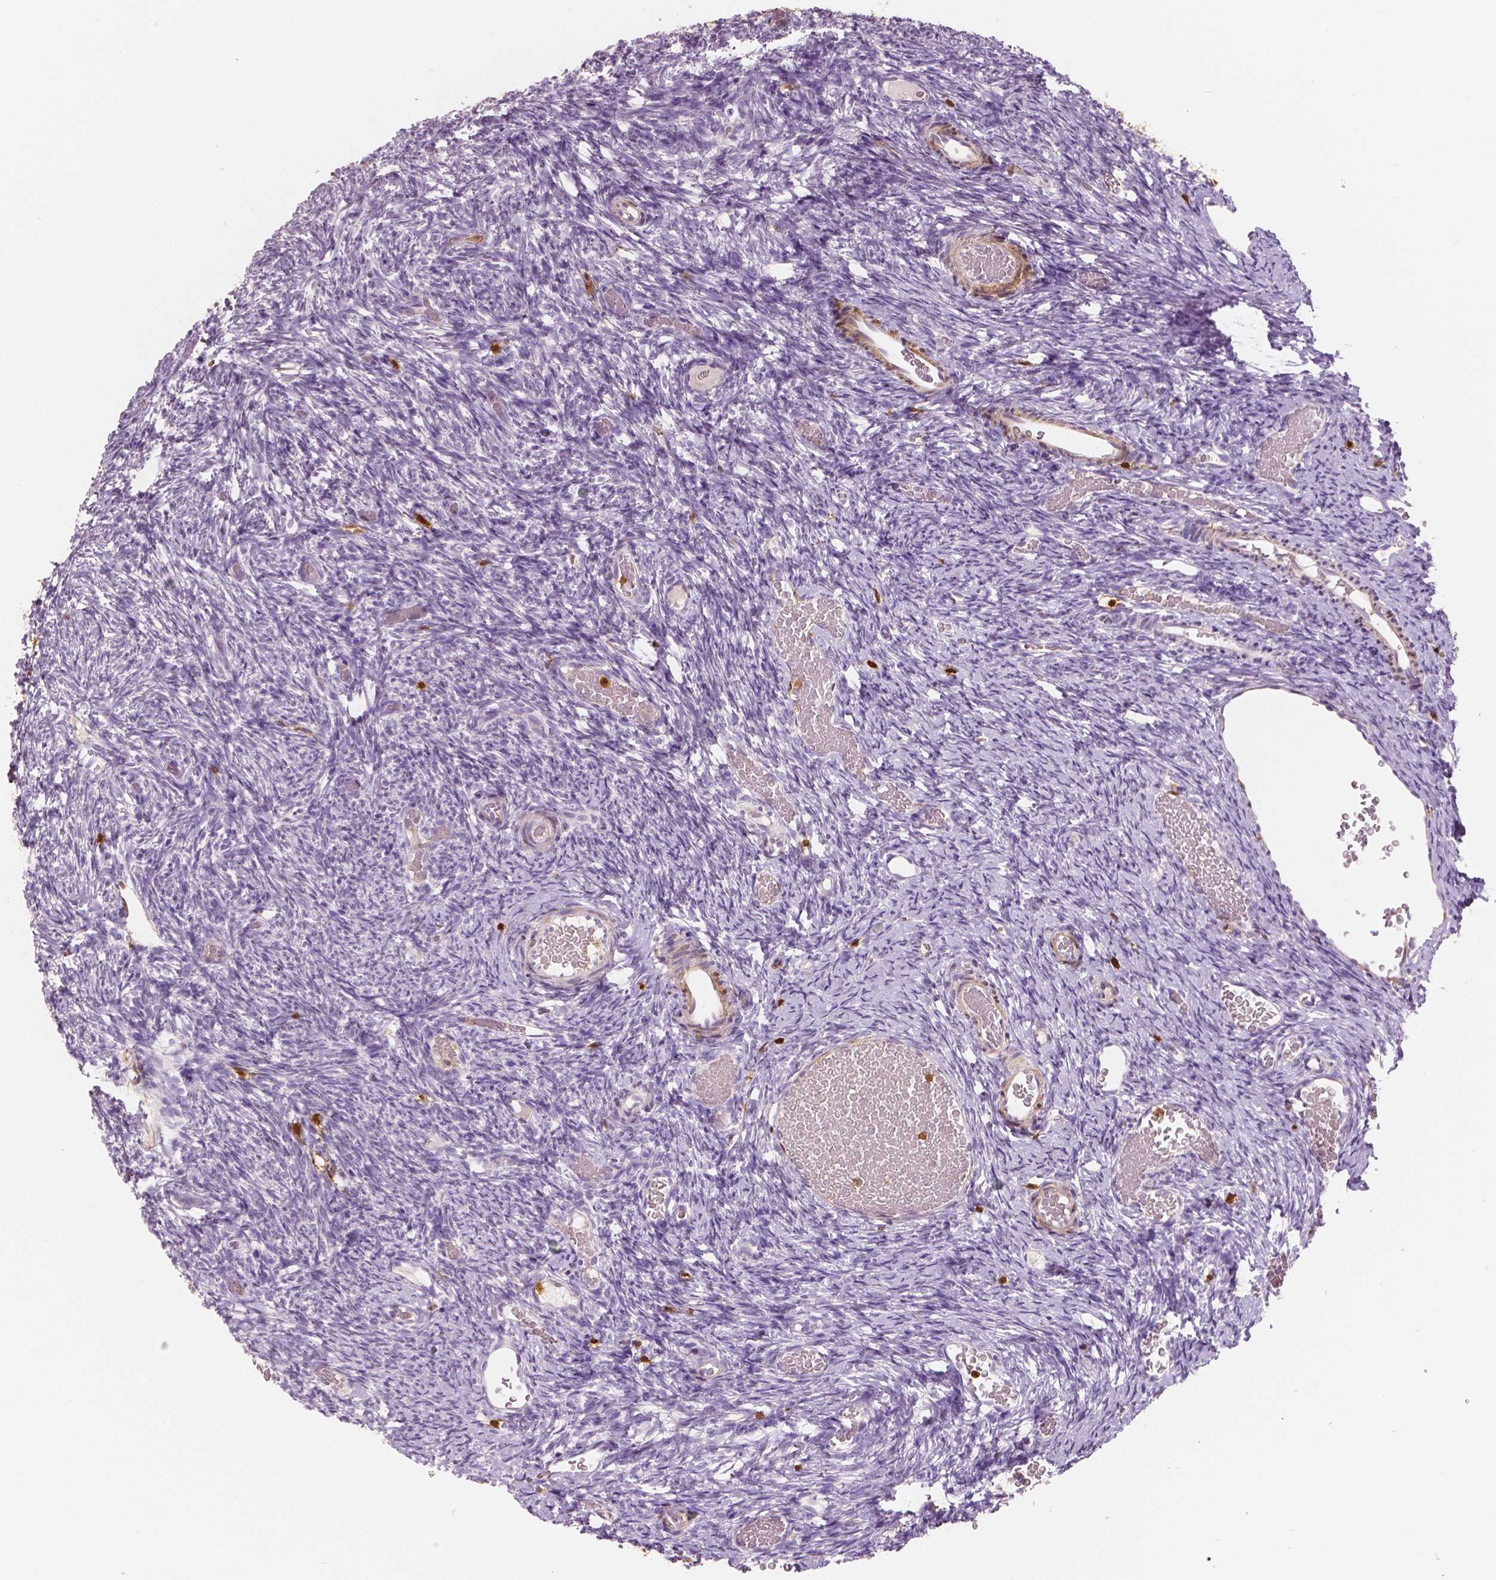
{"staining": {"intensity": "negative", "quantity": "none", "location": "none"}, "tissue": "ovary", "cell_type": "Ovarian stroma cells", "image_type": "normal", "snomed": [{"axis": "morphology", "description": "Normal tissue, NOS"}, {"axis": "topography", "description": "Ovary"}], "caption": "The IHC image has no significant expression in ovarian stroma cells of ovary. (DAB immunohistochemistry visualized using brightfield microscopy, high magnification).", "gene": "S100A4", "patient": {"sex": "female", "age": 39}}